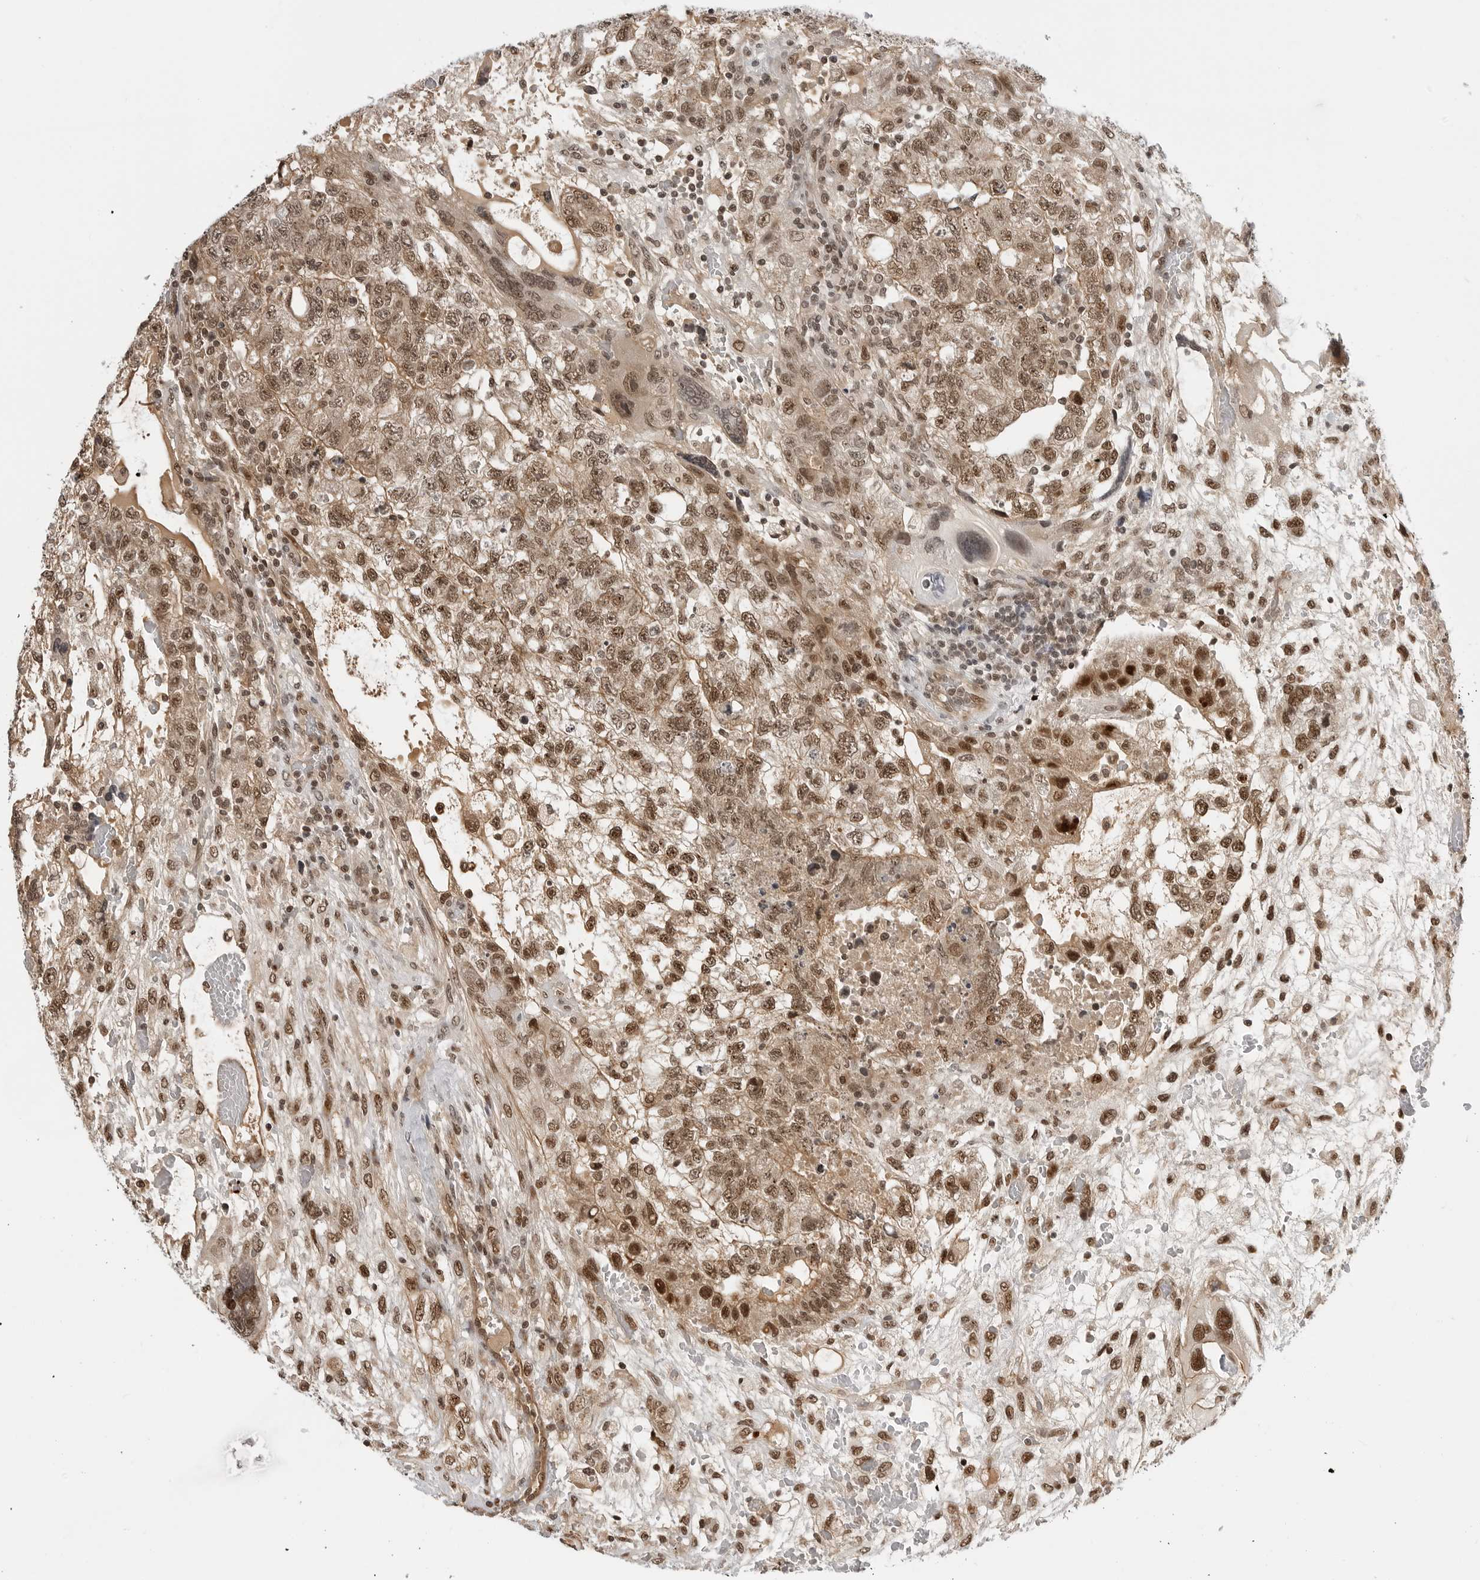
{"staining": {"intensity": "moderate", "quantity": ">75%", "location": "cytoplasmic/membranous,nuclear"}, "tissue": "testis cancer", "cell_type": "Tumor cells", "image_type": "cancer", "snomed": [{"axis": "morphology", "description": "Carcinoma, Embryonal, NOS"}, {"axis": "topography", "description": "Testis"}], "caption": "Immunohistochemistry (IHC) histopathology image of neoplastic tissue: human embryonal carcinoma (testis) stained using IHC reveals medium levels of moderate protein expression localized specifically in the cytoplasmic/membranous and nuclear of tumor cells, appearing as a cytoplasmic/membranous and nuclear brown color.", "gene": "C8orf33", "patient": {"sex": "male", "age": 36}}